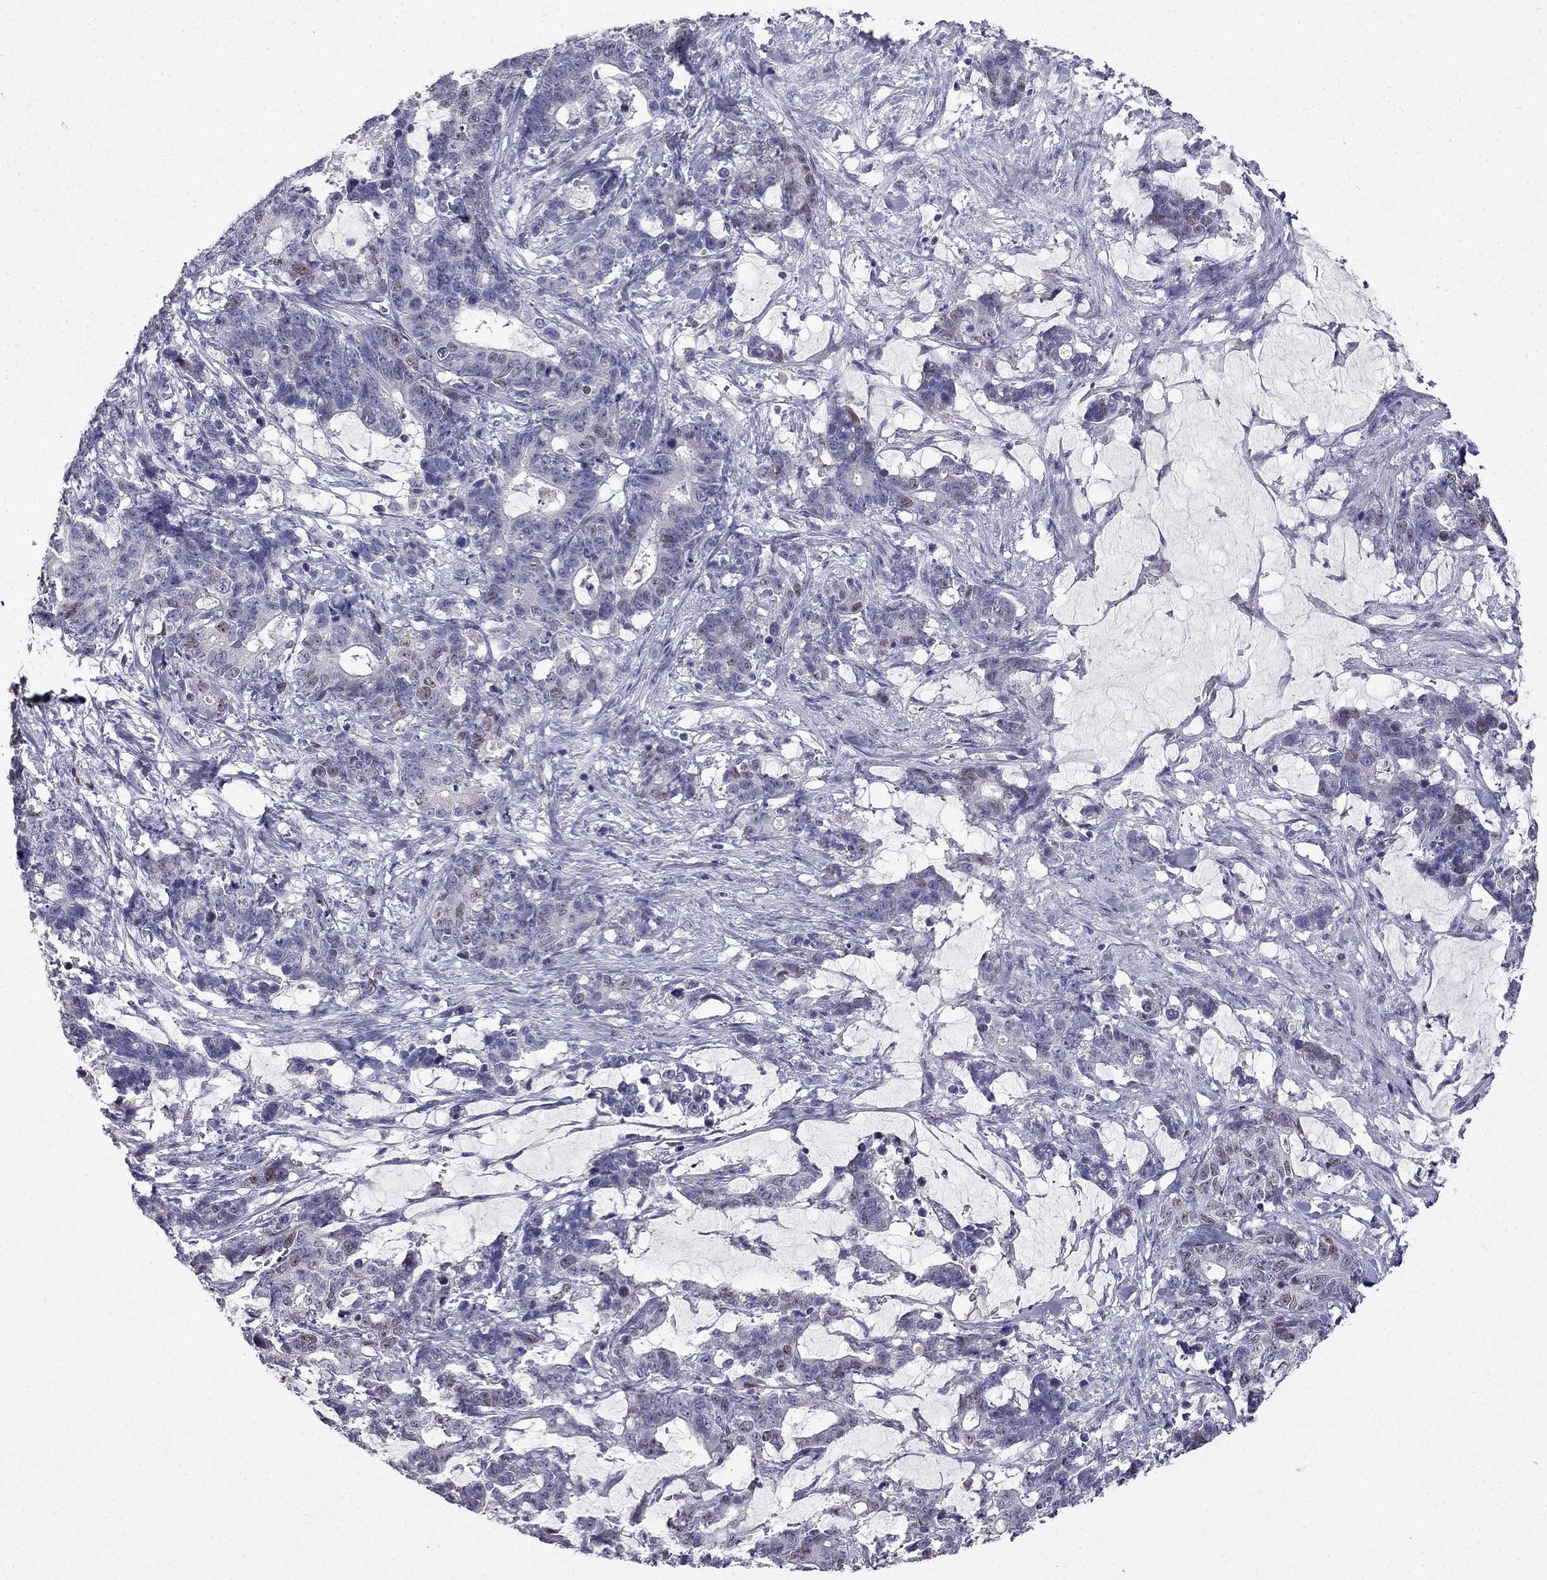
{"staining": {"intensity": "weak", "quantity": "<25%", "location": "nuclear"}, "tissue": "stomach cancer", "cell_type": "Tumor cells", "image_type": "cancer", "snomed": [{"axis": "morphology", "description": "Normal tissue, NOS"}, {"axis": "morphology", "description": "Adenocarcinoma, NOS"}, {"axis": "topography", "description": "Stomach"}], "caption": "The immunohistochemistry image has no significant positivity in tumor cells of stomach cancer (adenocarcinoma) tissue. Brightfield microscopy of IHC stained with DAB (brown) and hematoxylin (blue), captured at high magnification.", "gene": "UHRF1", "patient": {"sex": "female", "age": 64}}